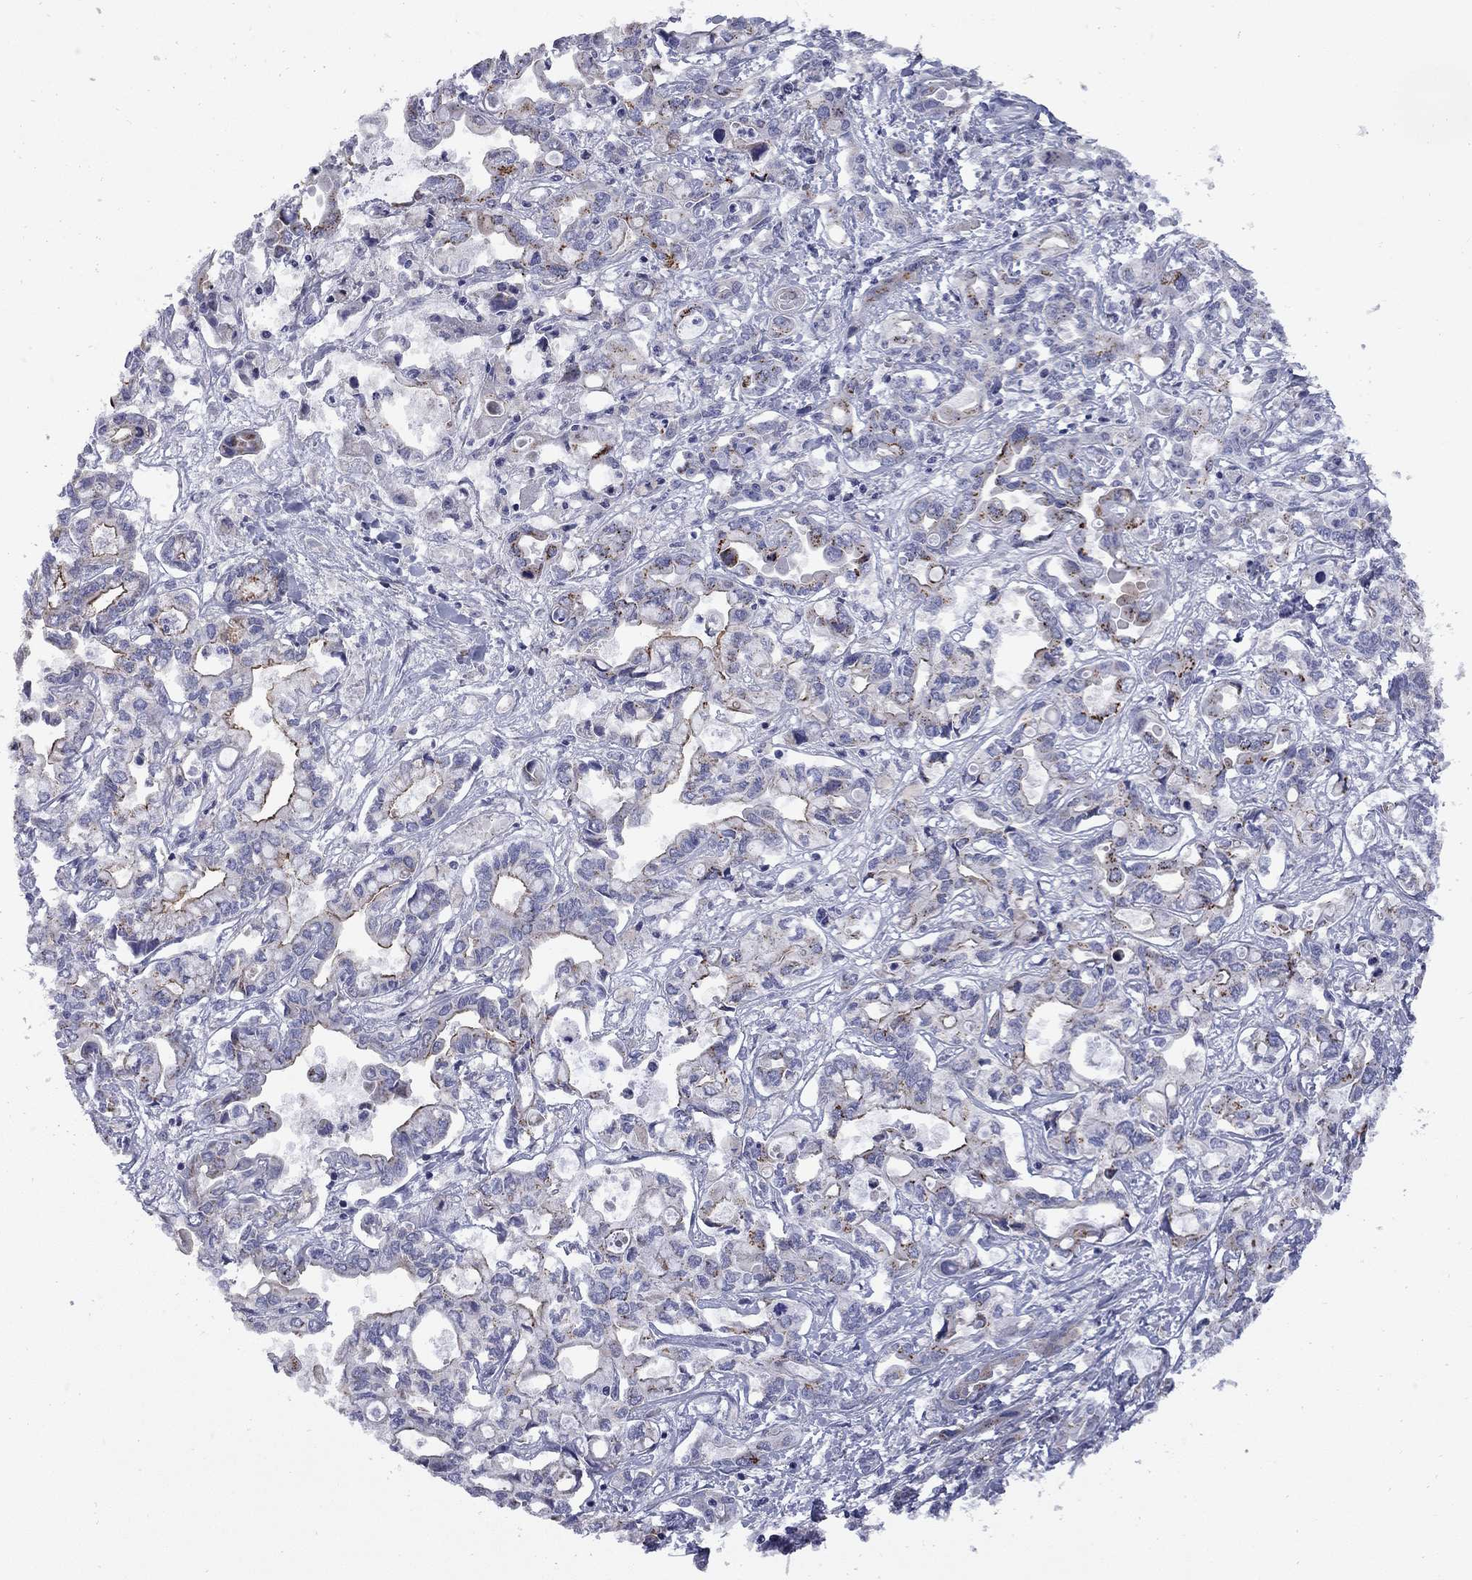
{"staining": {"intensity": "strong", "quantity": "<25%", "location": "cytoplasmic/membranous"}, "tissue": "liver cancer", "cell_type": "Tumor cells", "image_type": "cancer", "snomed": [{"axis": "morphology", "description": "Cholangiocarcinoma"}, {"axis": "topography", "description": "Liver"}], "caption": "Immunohistochemical staining of liver cholangiocarcinoma exhibits strong cytoplasmic/membranous protein staining in approximately <25% of tumor cells.", "gene": "HTR4", "patient": {"sex": "female", "age": 64}}